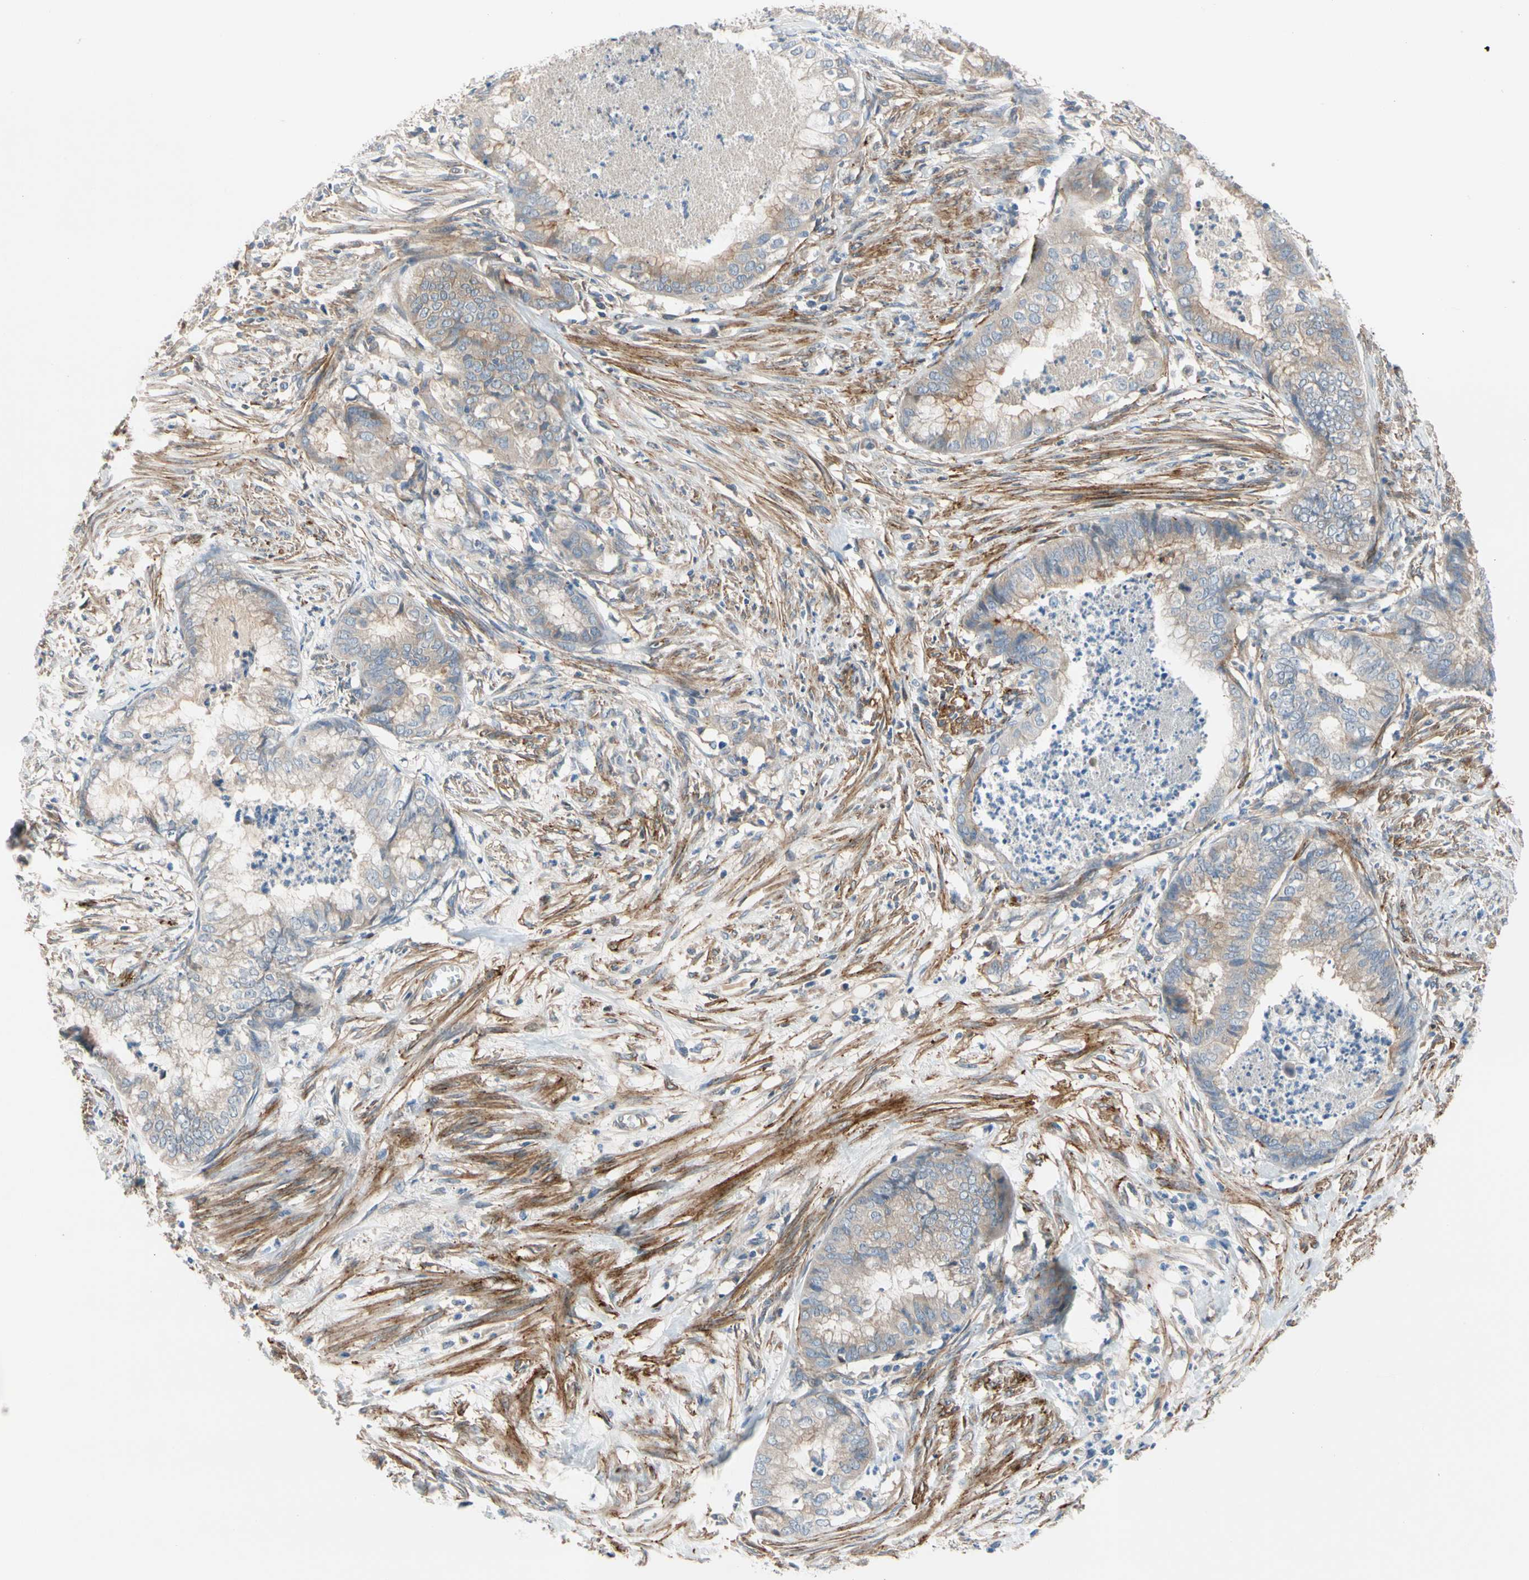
{"staining": {"intensity": "weak", "quantity": "<25%", "location": "cytoplasmic/membranous"}, "tissue": "endometrial cancer", "cell_type": "Tumor cells", "image_type": "cancer", "snomed": [{"axis": "morphology", "description": "Necrosis, NOS"}, {"axis": "morphology", "description": "Adenocarcinoma, NOS"}, {"axis": "topography", "description": "Endometrium"}], "caption": "This is an immunohistochemistry (IHC) micrograph of endometrial cancer. There is no staining in tumor cells.", "gene": "ENTREP3", "patient": {"sex": "female", "age": 79}}